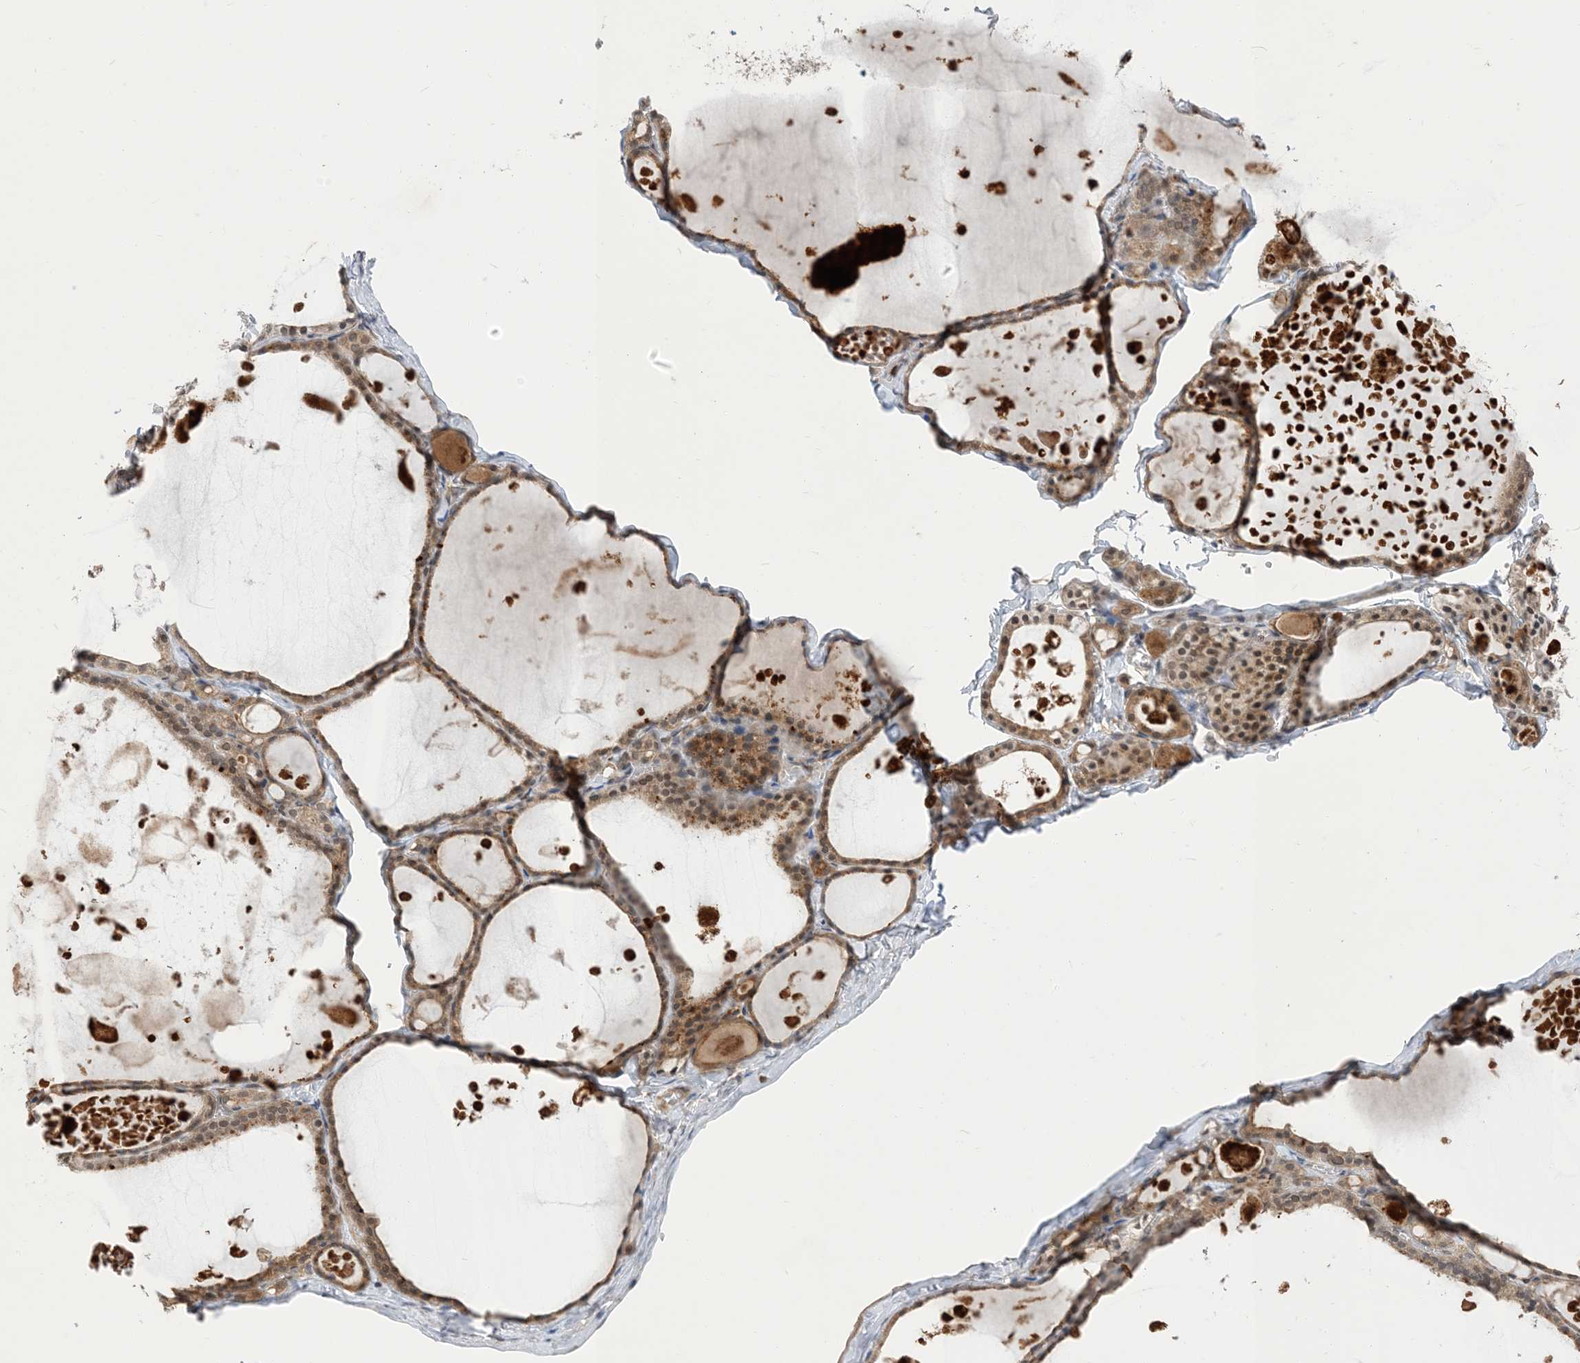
{"staining": {"intensity": "moderate", "quantity": ">75%", "location": "cytoplasmic/membranous,nuclear"}, "tissue": "thyroid gland", "cell_type": "Glandular cells", "image_type": "normal", "snomed": [{"axis": "morphology", "description": "Normal tissue, NOS"}, {"axis": "topography", "description": "Thyroid gland"}], "caption": "Protein staining displays moderate cytoplasmic/membranous,nuclear staining in approximately >75% of glandular cells in normal thyroid gland. The staining was performed using DAB to visualize the protein expression in brown, while the nuclei were stained in blue with hematoxylin (Magnification: 20x).", "gene": "NAGK", "patient": {"sex": "male", "age": 56}}